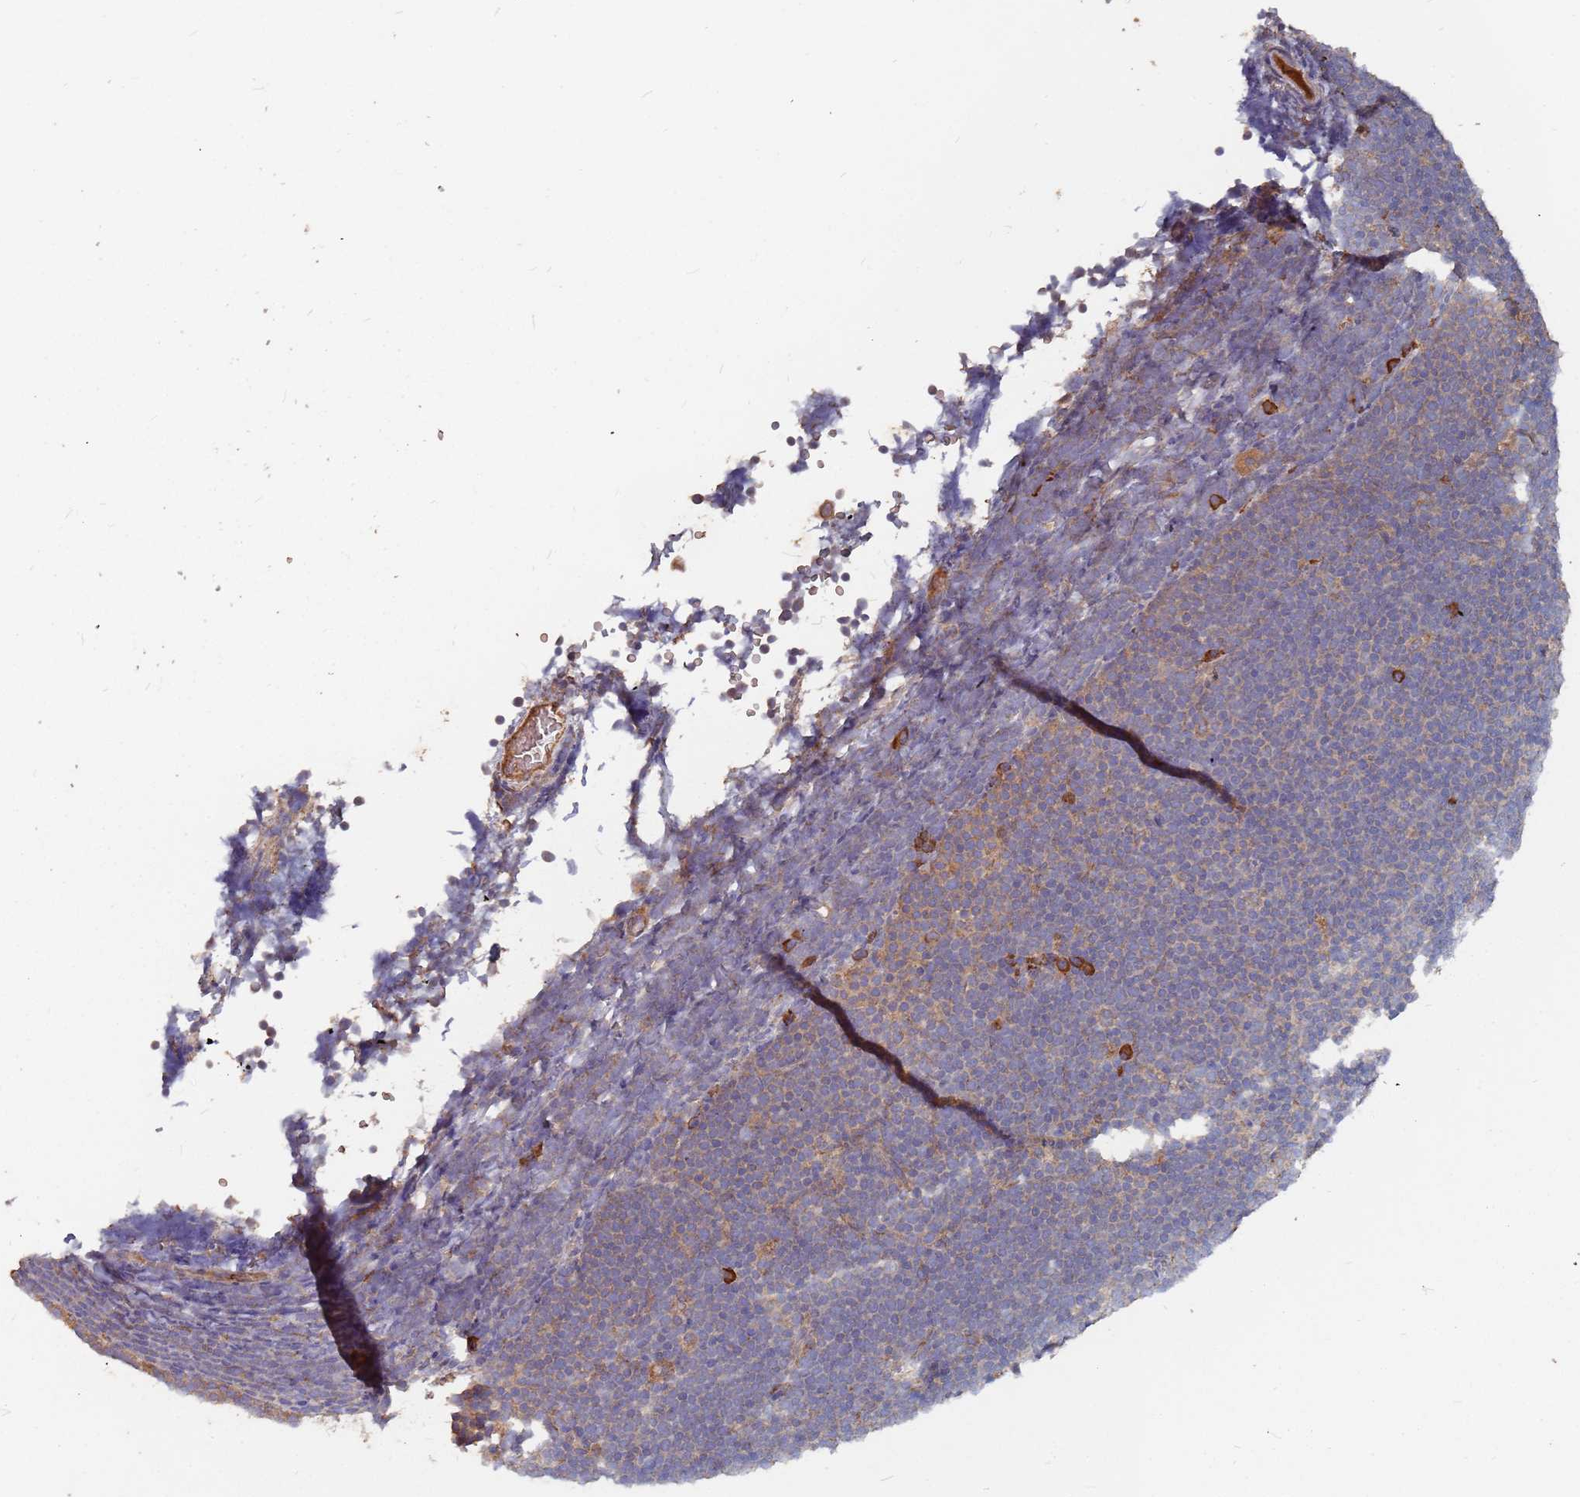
{"staining": {"intensity": "negative", "quantity": "none", "location": "none"}, "tissue": "lymphoma", "cell_type": "Tumor cells", "image_type": "cancer", "snomed": [{"axis": "morphology", "description": "Malignant lymphoma, non-Hodgkin's type, High grade"}, {"axis": "topography", "description": "Lymph node"}], "caption": "High-grade malignant lymphoma, non-Hodgkin's type was stained to show a protein in brown. There is no significant staining in tumor cells. (Stains: DAB immunohistochemistry with hematoxylin counter stain, Microscopy: brightfield microscopy at high magnification).", "gene": "ATG5", "patient": {"sex": "male", "age": 13}}